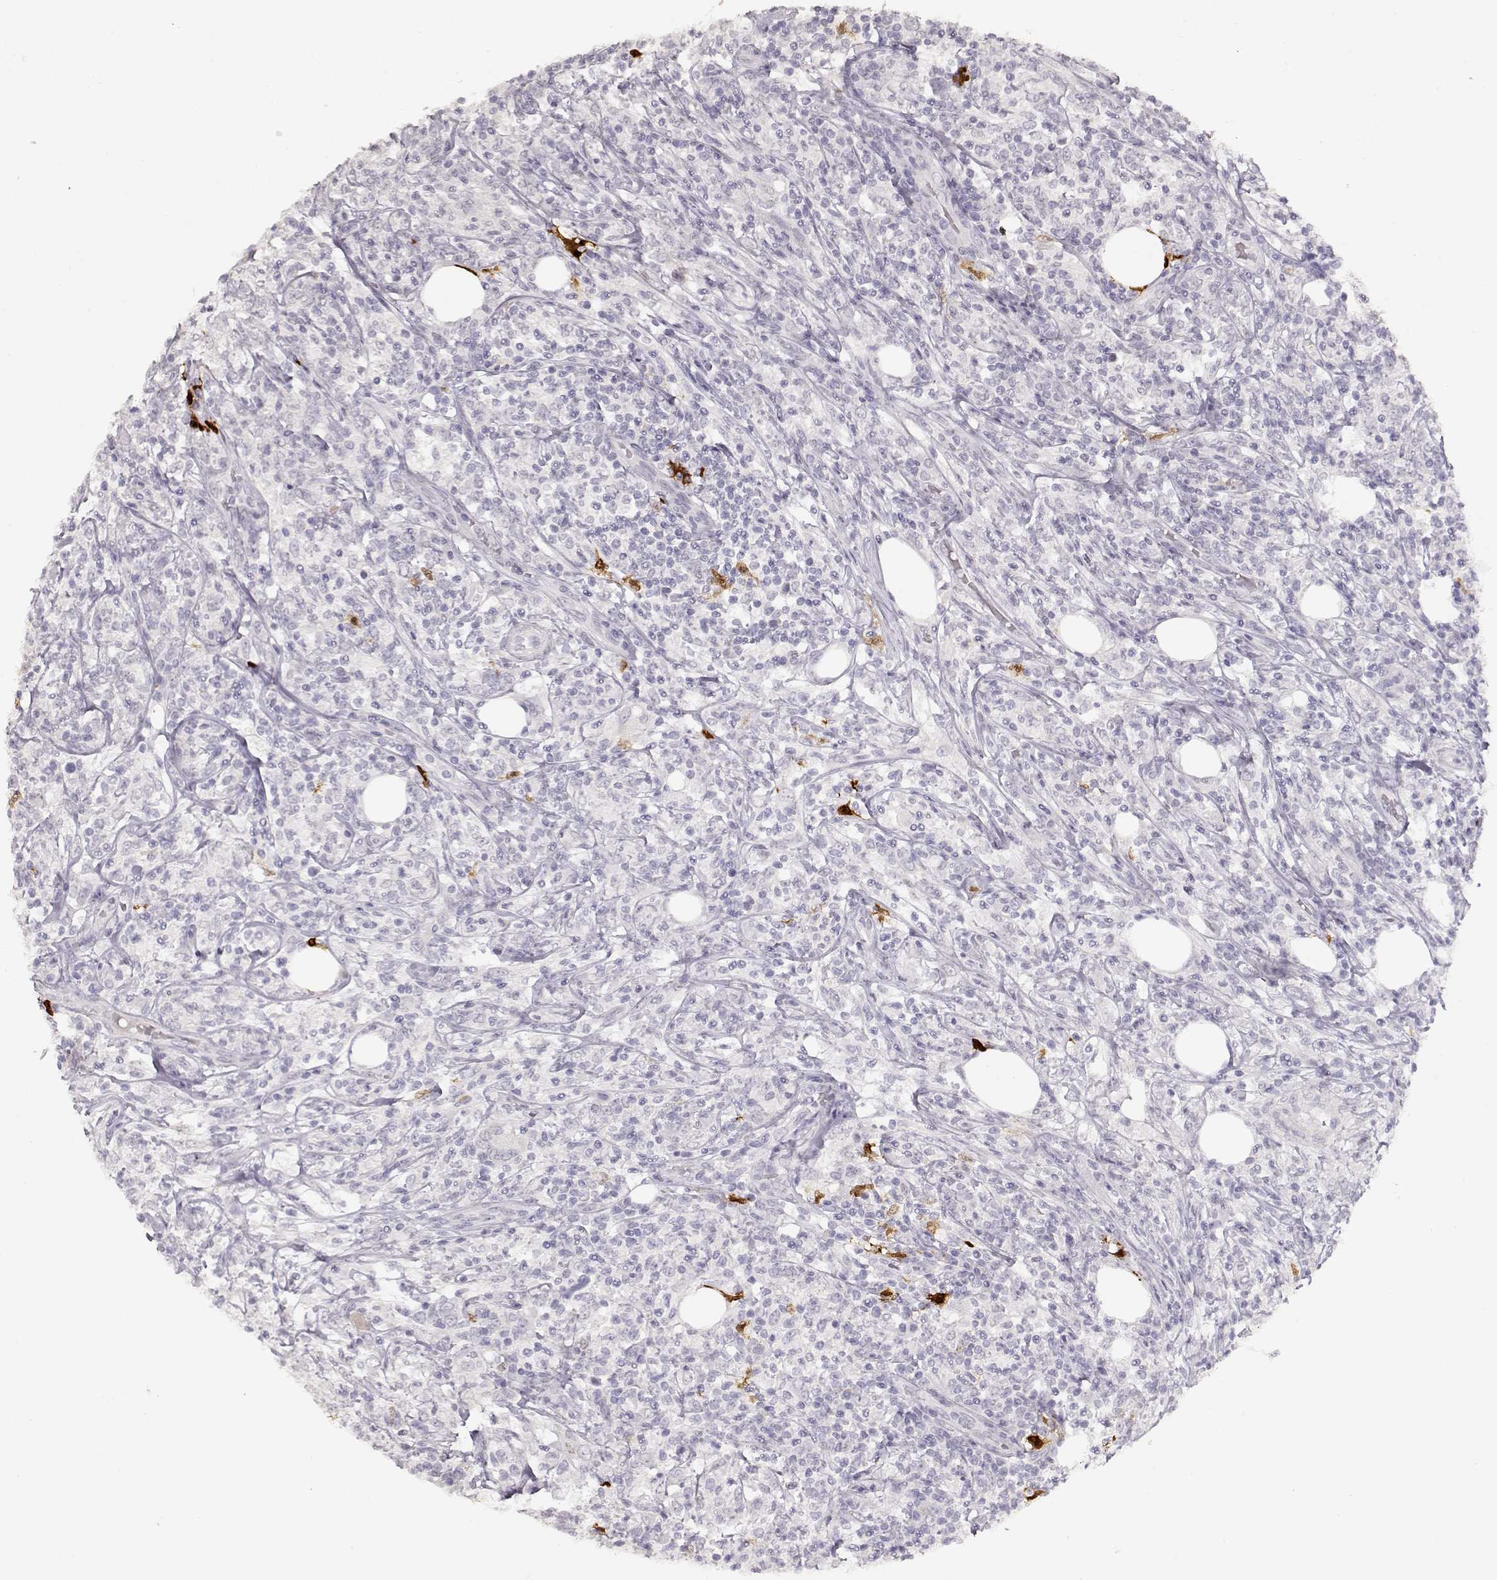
{"staining": {"intensity": "negative", "quantity": "none", "location": "none"}, "tissue": "lymphoma", "cell_type": "Tumor cells", "image_type": "cancer", "snomed": [{"axis": "morphology", "description": "Malignant lymphoma, non-Hodgkin's type, High grade"}, {"axis": "topography", "description": "Lymph node"}], "caption": "High power microscopy histopathology image of an immunohistochemistry (IHC) histopathology image of malignant lymphoma, non-Hodgkin's type (high-grade), revealing no significant expression in tumor cells. (DAB (3,3'-diaminobenzidine) immunohistochemistry with hematoxylin counter stain).", "gene": "S100B", "patient": {"sex": "female", "age": 84}}